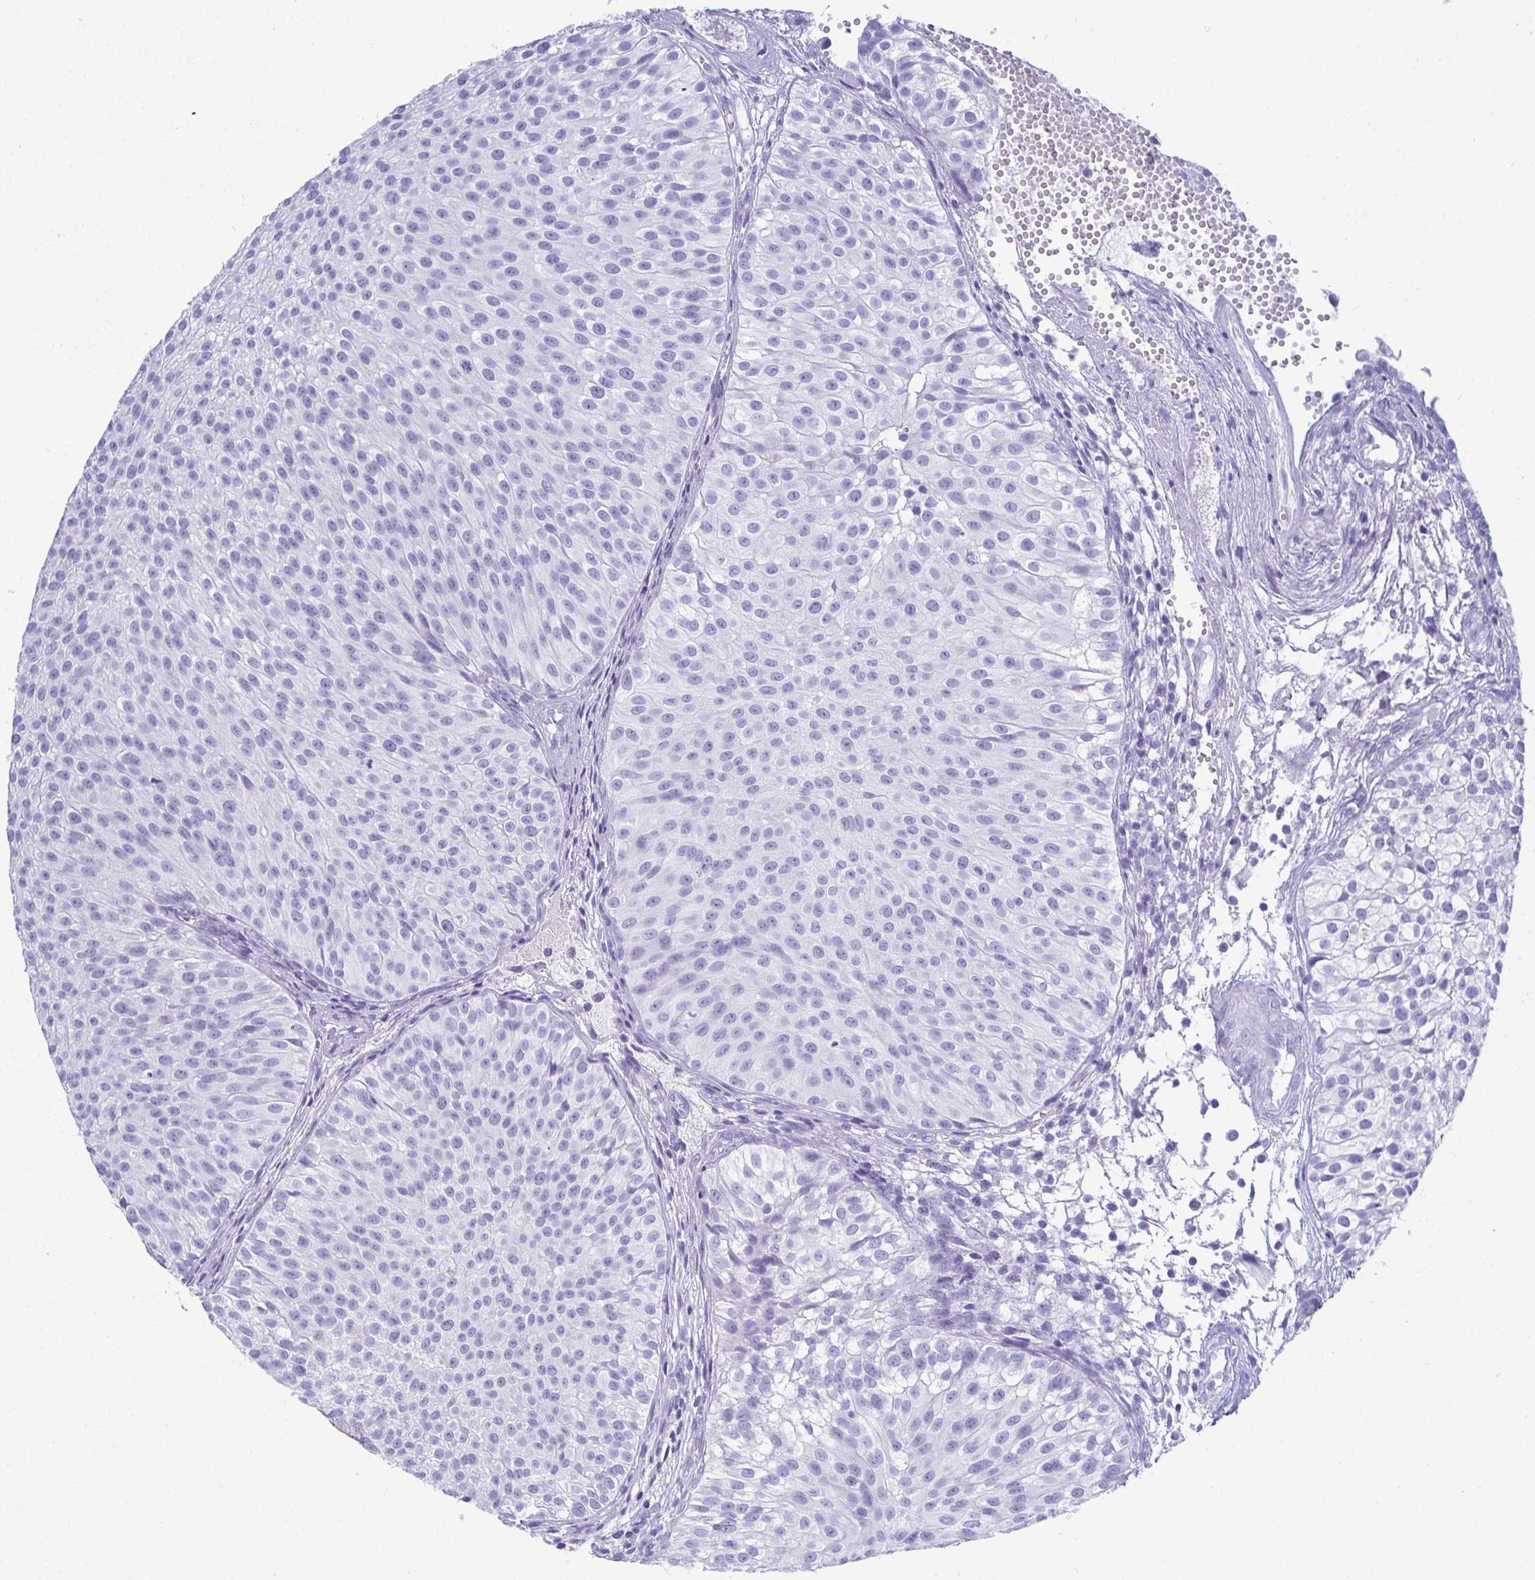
{"staining": {"intensity": "negative", "quantity": "none", "location": "none"}, "tissue": "urothelial cancer", "cell_type": "Tumor cells", "image_type": "cancer", "snomed": [{"axis": "morphology", "description": "Urothelial carcinoma, Low grade"}, {"axis": "topography", "description": "Urinary bladder"}], "caption": "Low-grade urothelial carcinoma was stained to show a protein in brown. There is no significant staining in tumor cells.", "gene": "TMEM241", "patient": {"sex": "male", "age": 70}}